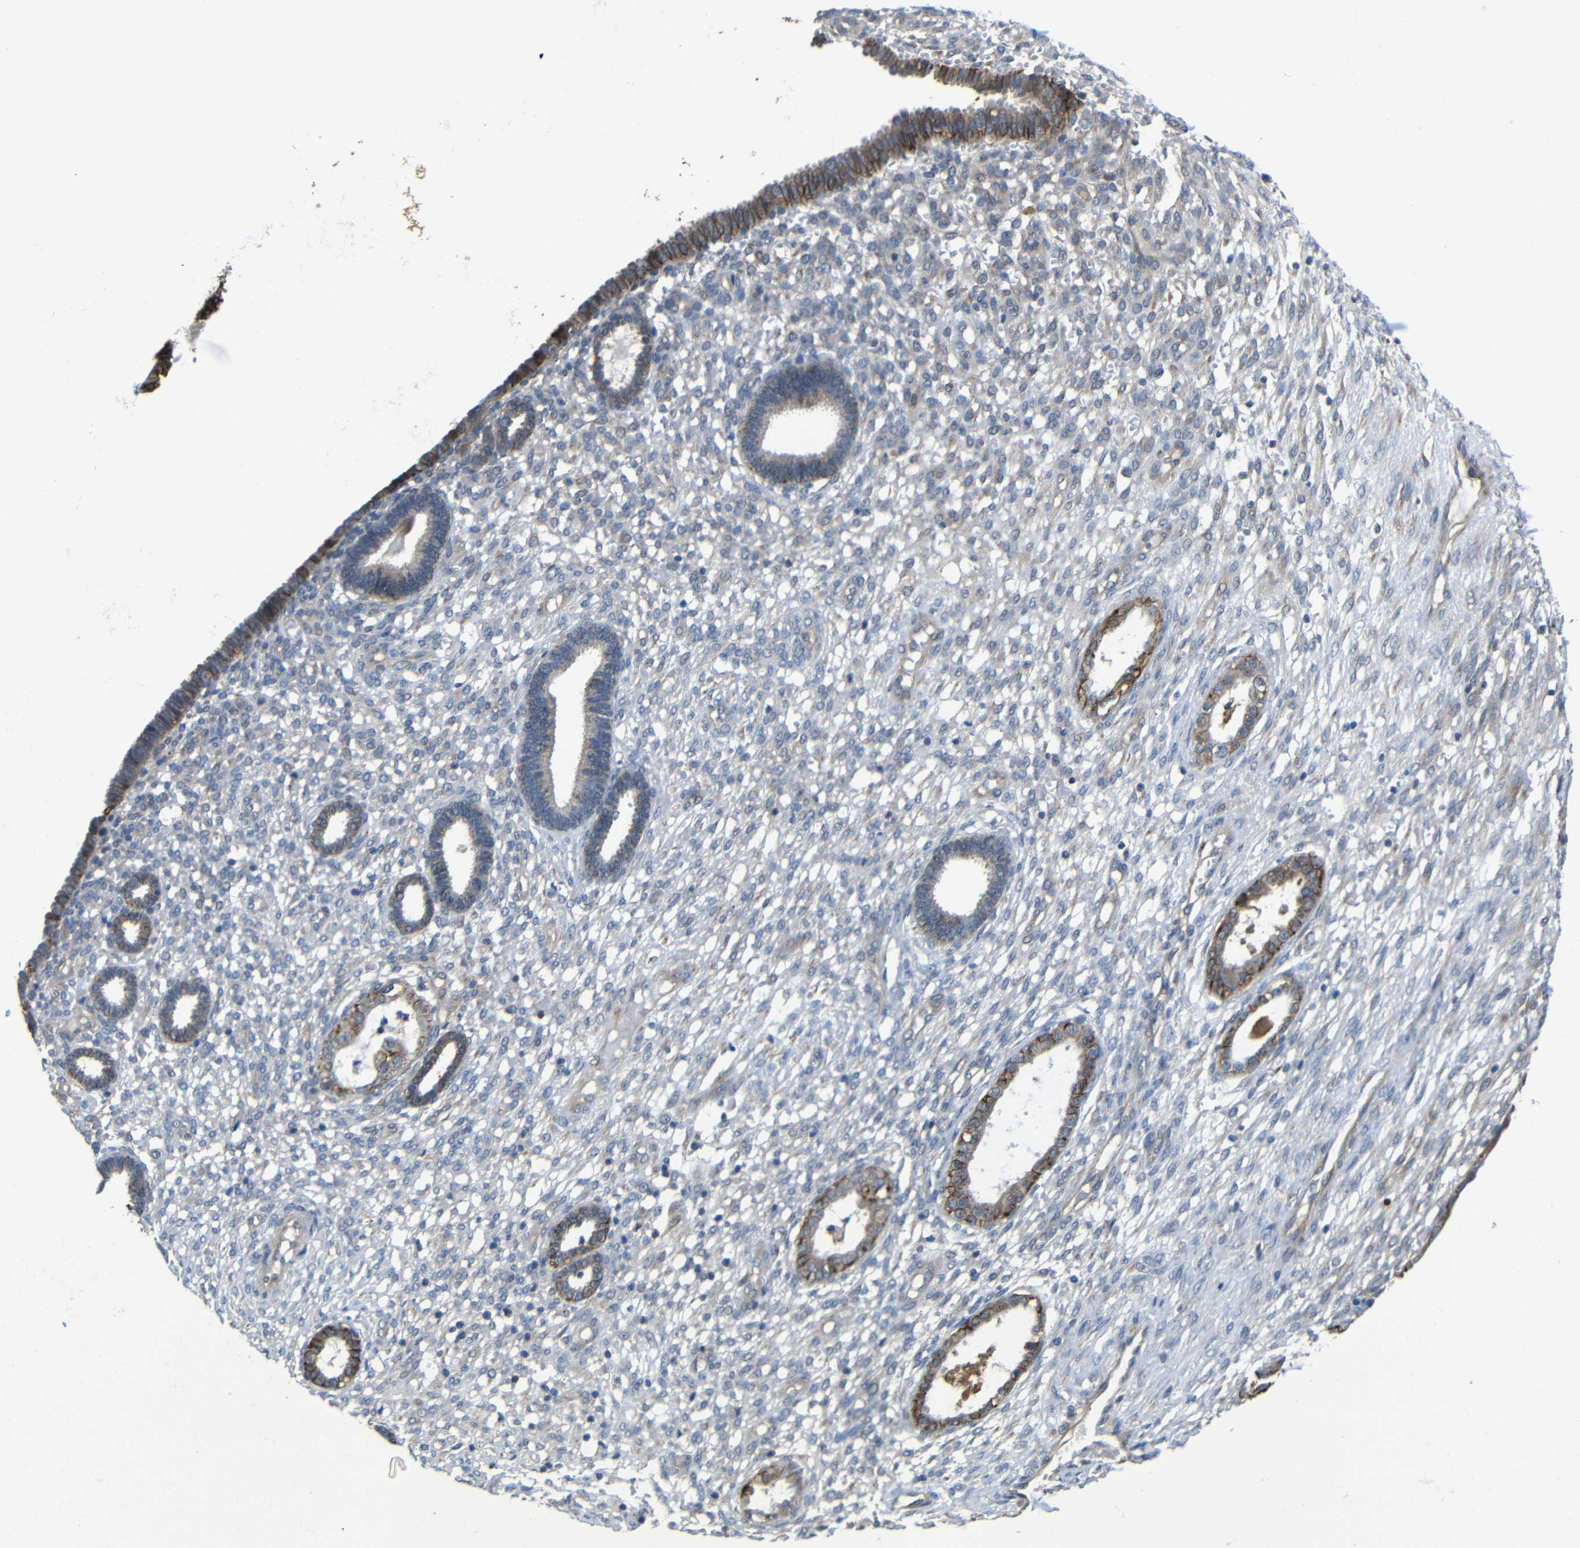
{"staining": {"intensity": "negative", "quantity": "none", "location": "none"}, "tissue": "endometrium", "cell_type": "Cells in endometrial stroma", "image_type": "normal", "snomed": [{"axis": "morphology", "description": "Normal tissue, NOS"}, {"axis": "topography", "description": "Endometrium"}], "caption": "Protein analysis of benign endometrium displays no significant staining in cells in endometrial stroma. (Immunohistochemistry, brightfield microscopy, high magnification).", "gene": "ZNF90", "patient": {"sex": "female", "age": 61}}